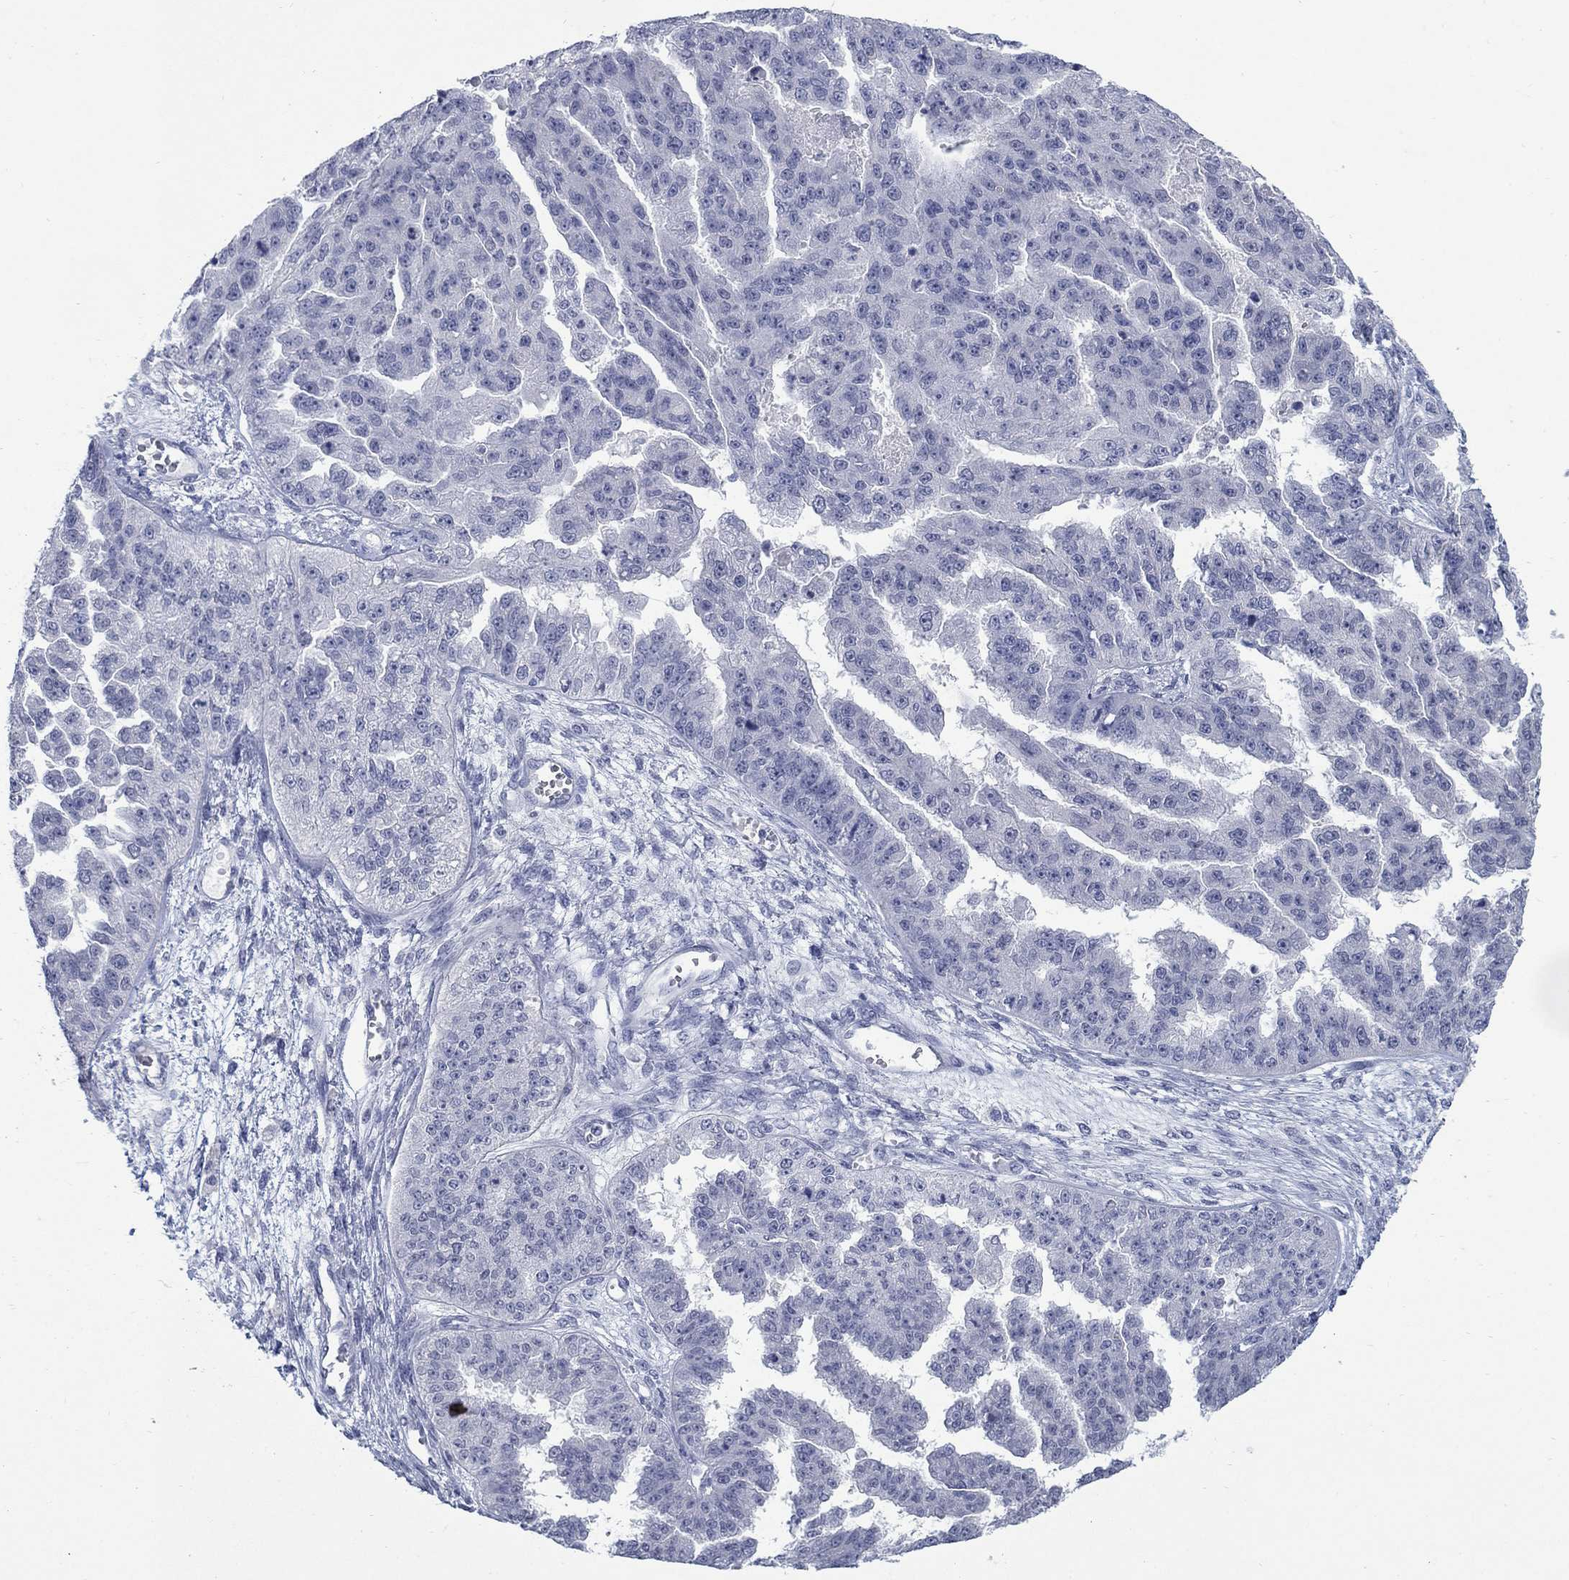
{"staining": {"intensity": "negative", "quantity": "none", "location": "none"}, "tissue": "ovarian cancer", "cell_type": "Tumor cells", "image_type": "cancer", "snomed": [{"axis": "morphology", "description": "Cystadenocarcinoma, serous, NOS"}, {"axis": "topography", "description": "Ovary"}], "caption": "Human ovarian cancer (serous cystadenocarcinoma) stained for a protein using IHC exhibits no positivity in tumor cells.", "gene": "ATP6V1G2", "patient": {"sex": "female", "age": 58}}